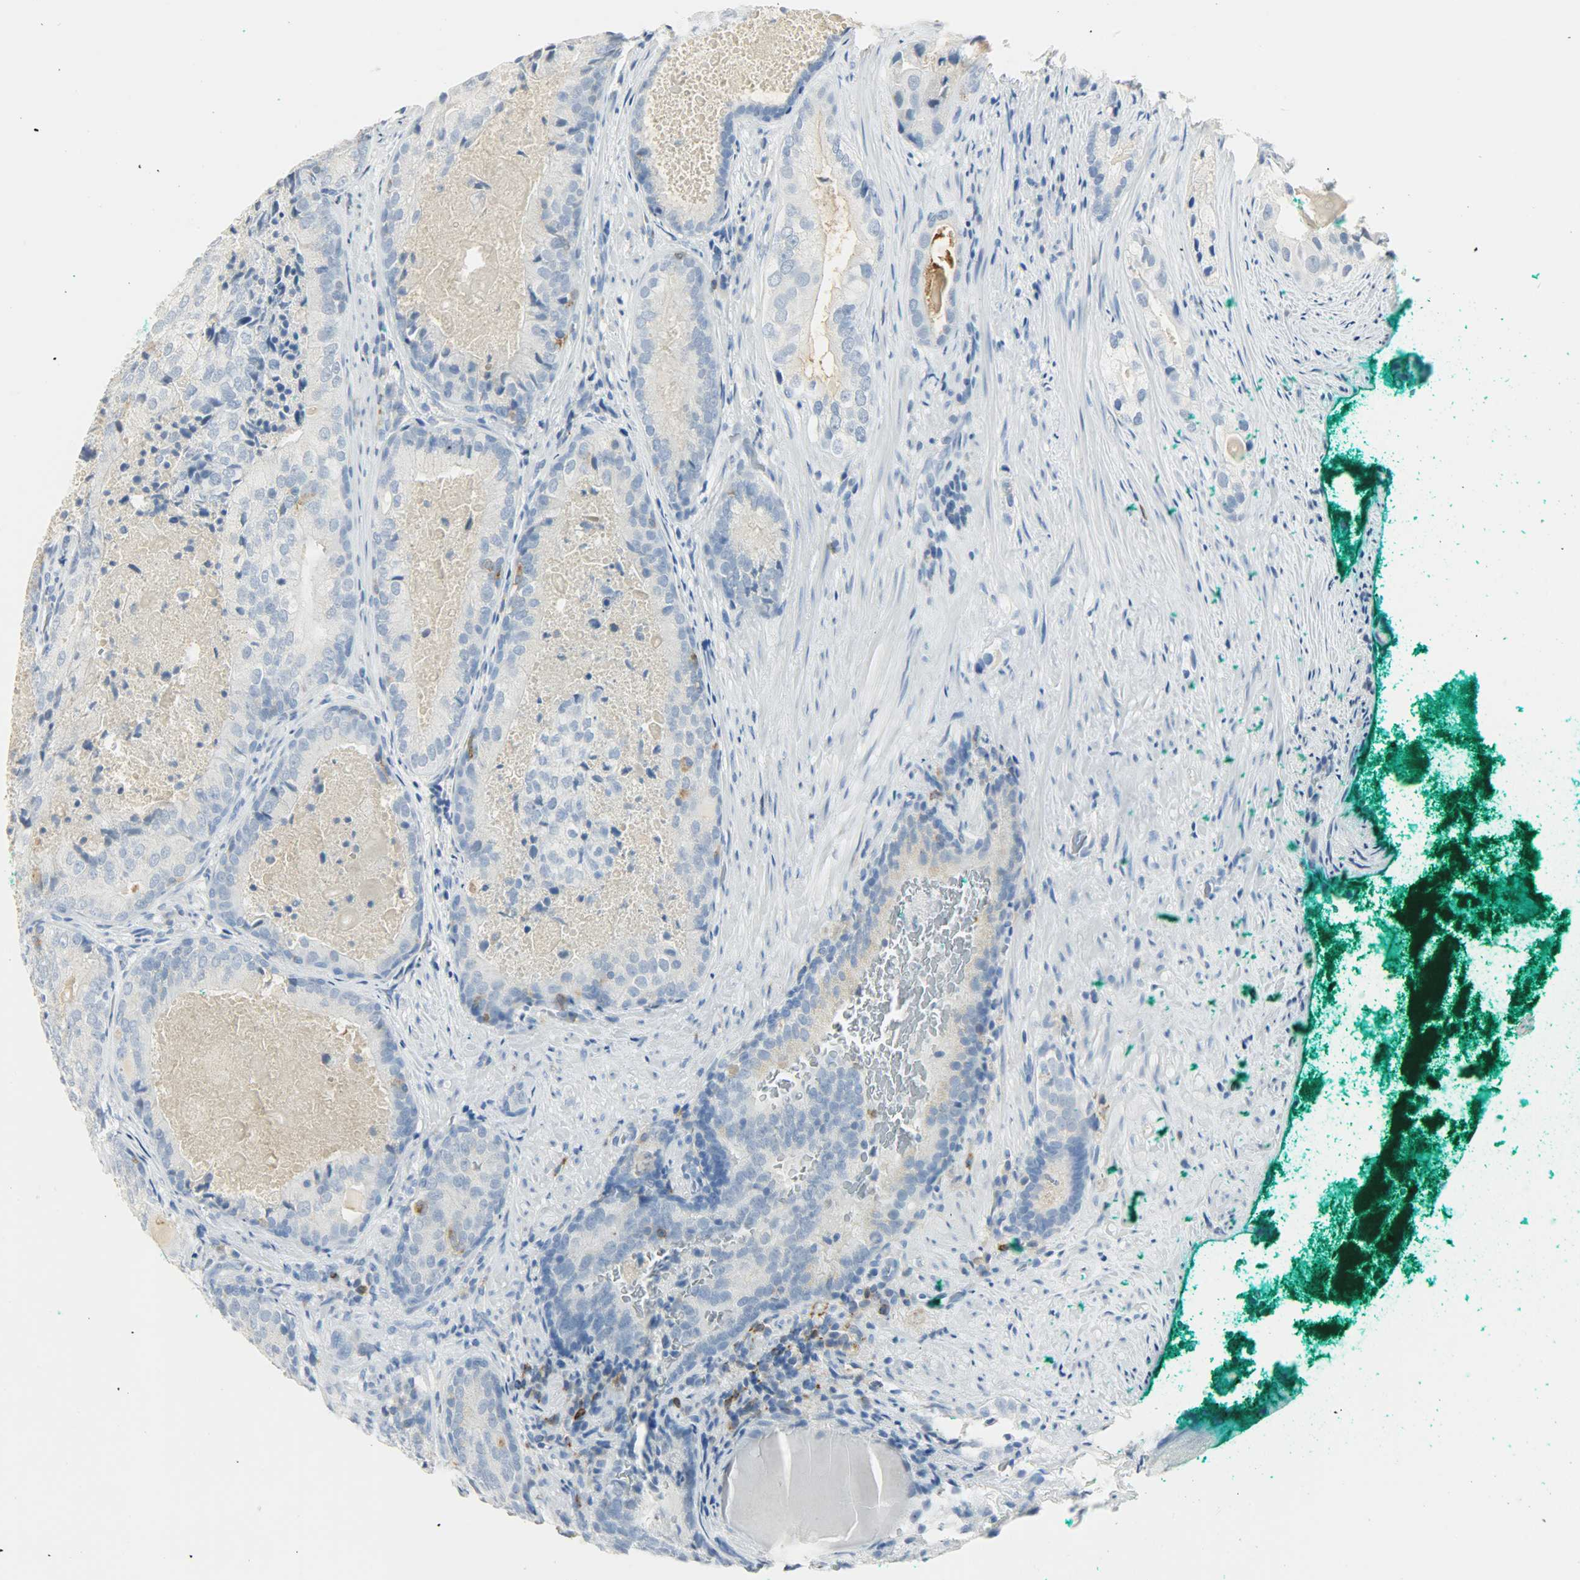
{"staining": {"intensity": "negative", "quantity": "none", "location": "none"}, "tissue": "prostate cancer", "cell_type": "Tumor cells", "image_type": "cancer", "snomed": [{"axis": "morphology", "description": "Adenocarcinoma, High grade"}, {"axis": "topography", "description": "Prostate"}], "caption": "The immunohistochemistry micrograph has no significant staining in tumor cells of adenocarcinoma (high-grade) (prostate) tissue.", "gene": "PTPN6", "patient": {"sex": "male", "age": 66}}